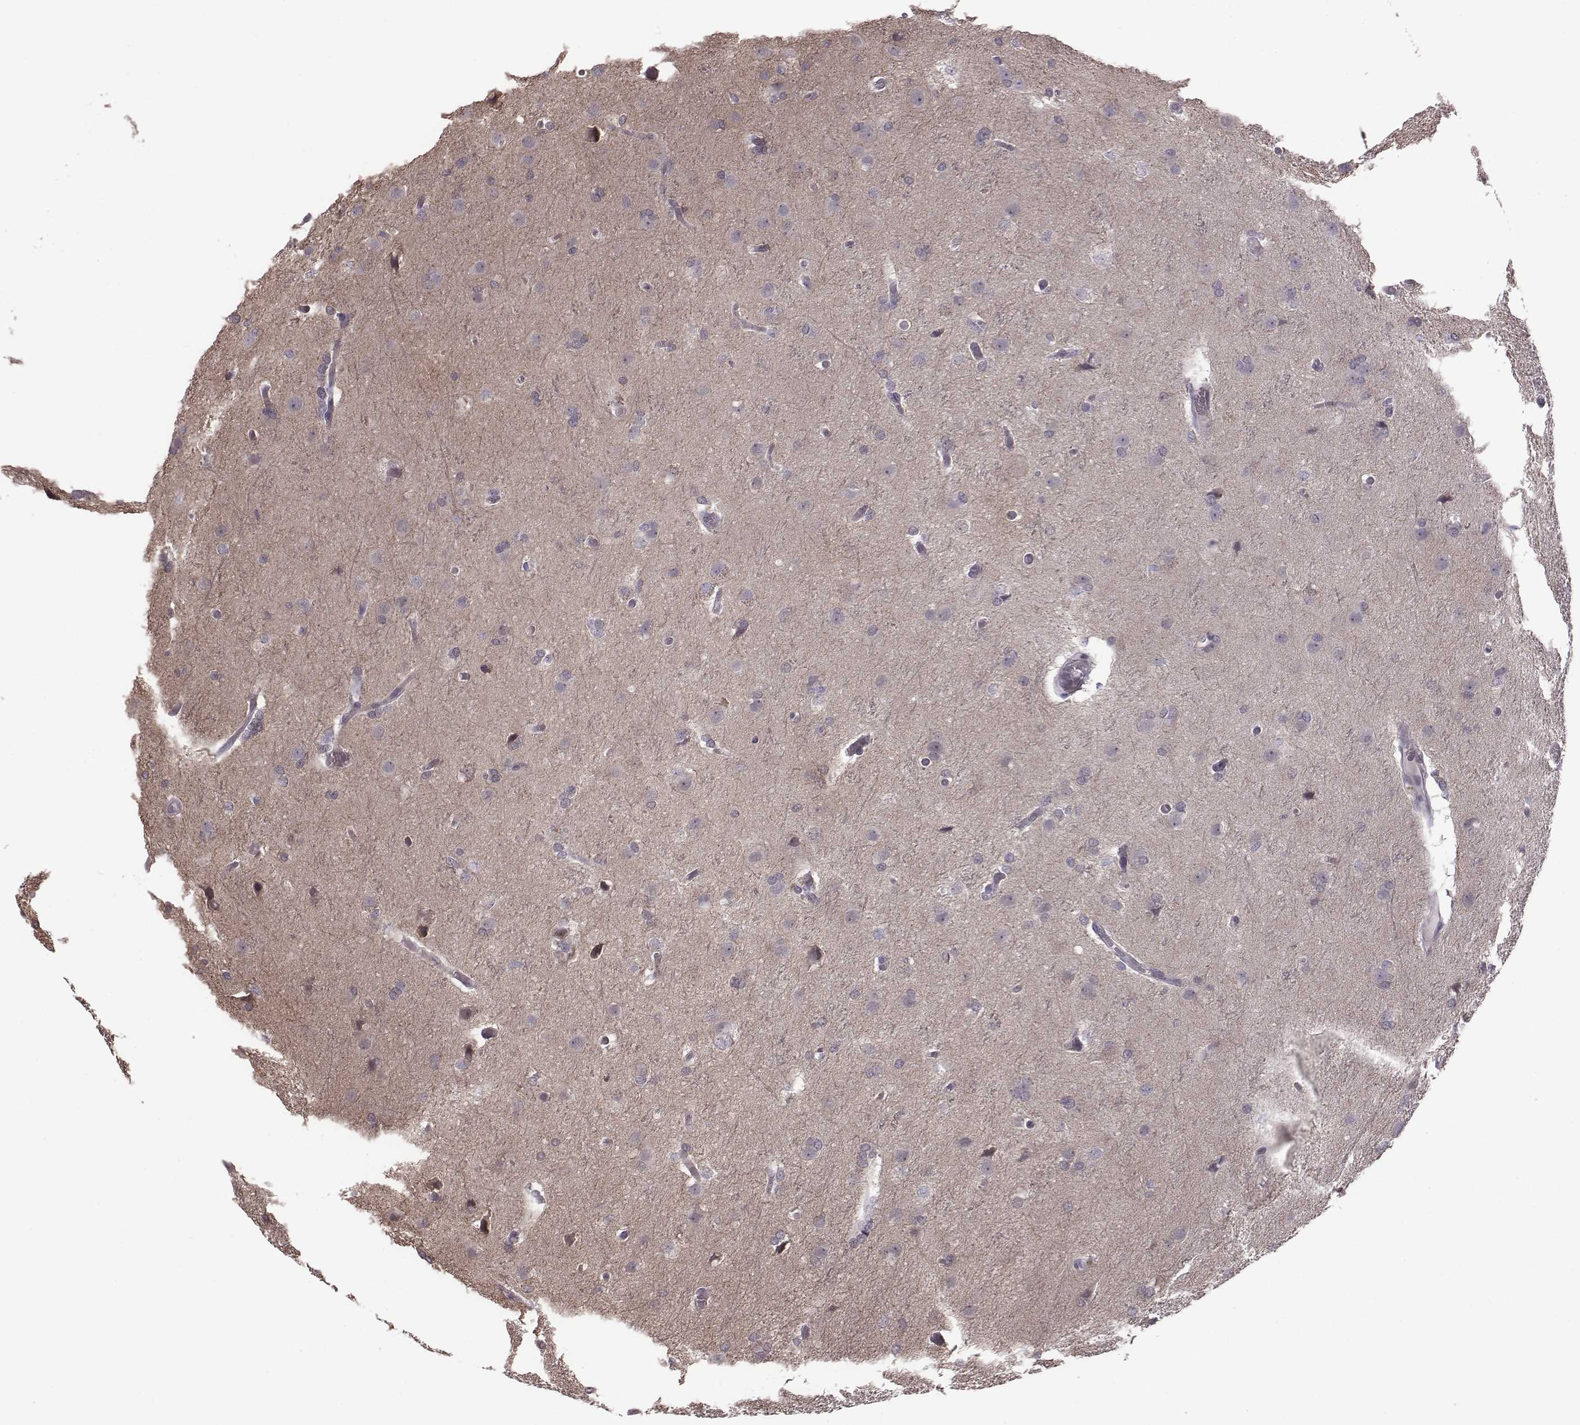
{"staining": {"intensity": "negative", "quantity": "none", "location": "none"}, "tissue": "glioma", "cell_type": "Tumor cells", "image_type": "cancer", "snomed": [{"axis": "morphology", "description": "Glioma, malignant, High grade"}, {"axis": "topography", "description": "Brain"}], "caption": "DAB immunohistochemical staining of human malignant glioma (high-grade) displays no significant staining in tumor cells. Brightfield microscopy of immunohistochemistry (IHC) stained with DAB (brown) and hematoxylin (blue), captured at high magnification.", "gene": "BICDL1", "patient": {"sex": "male", "age": 68}}